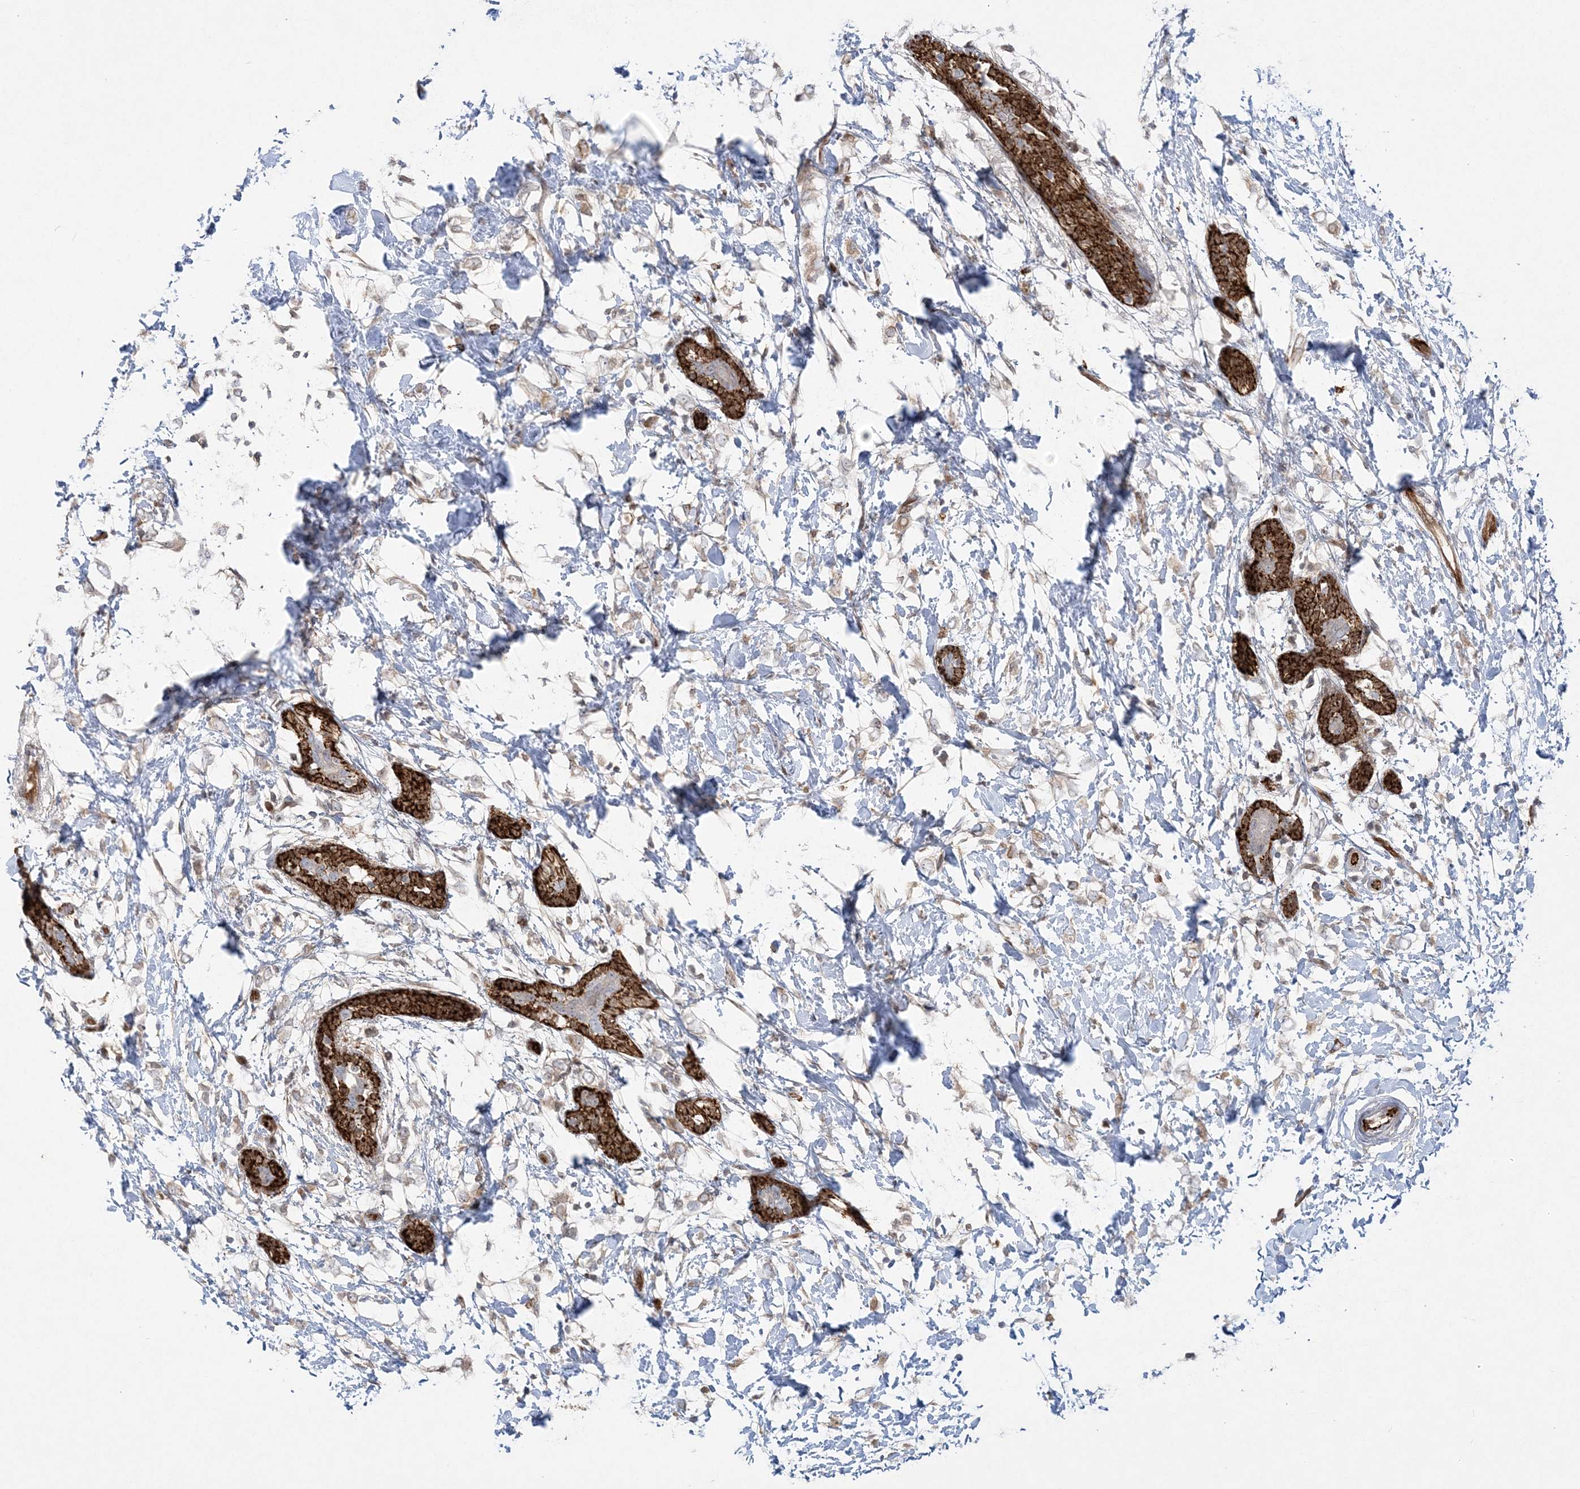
{"staining": {"intensity": "weak", "quantity": ">75%", "location": "cytoplasmic/membranous"}, "tissue": "breast cancer", "cell_type": "Tumor cells", "image_type": "cancer", "snomed": [{"axis": "morphology", "description": "Normal tissue, NOS"}, {"axis": "morphology", "description": "Lobular carcinoma"}, {"axis": "topography", "description": "Breast"}], "caption": "Protein staining by IHC exhibits weak cytoplasmic/membranous expression in approximately >75% of tumor cells in lobular carcinoma (breast).", "gene": "INPP1", "patient": {"sex": "female", "age": 47}}